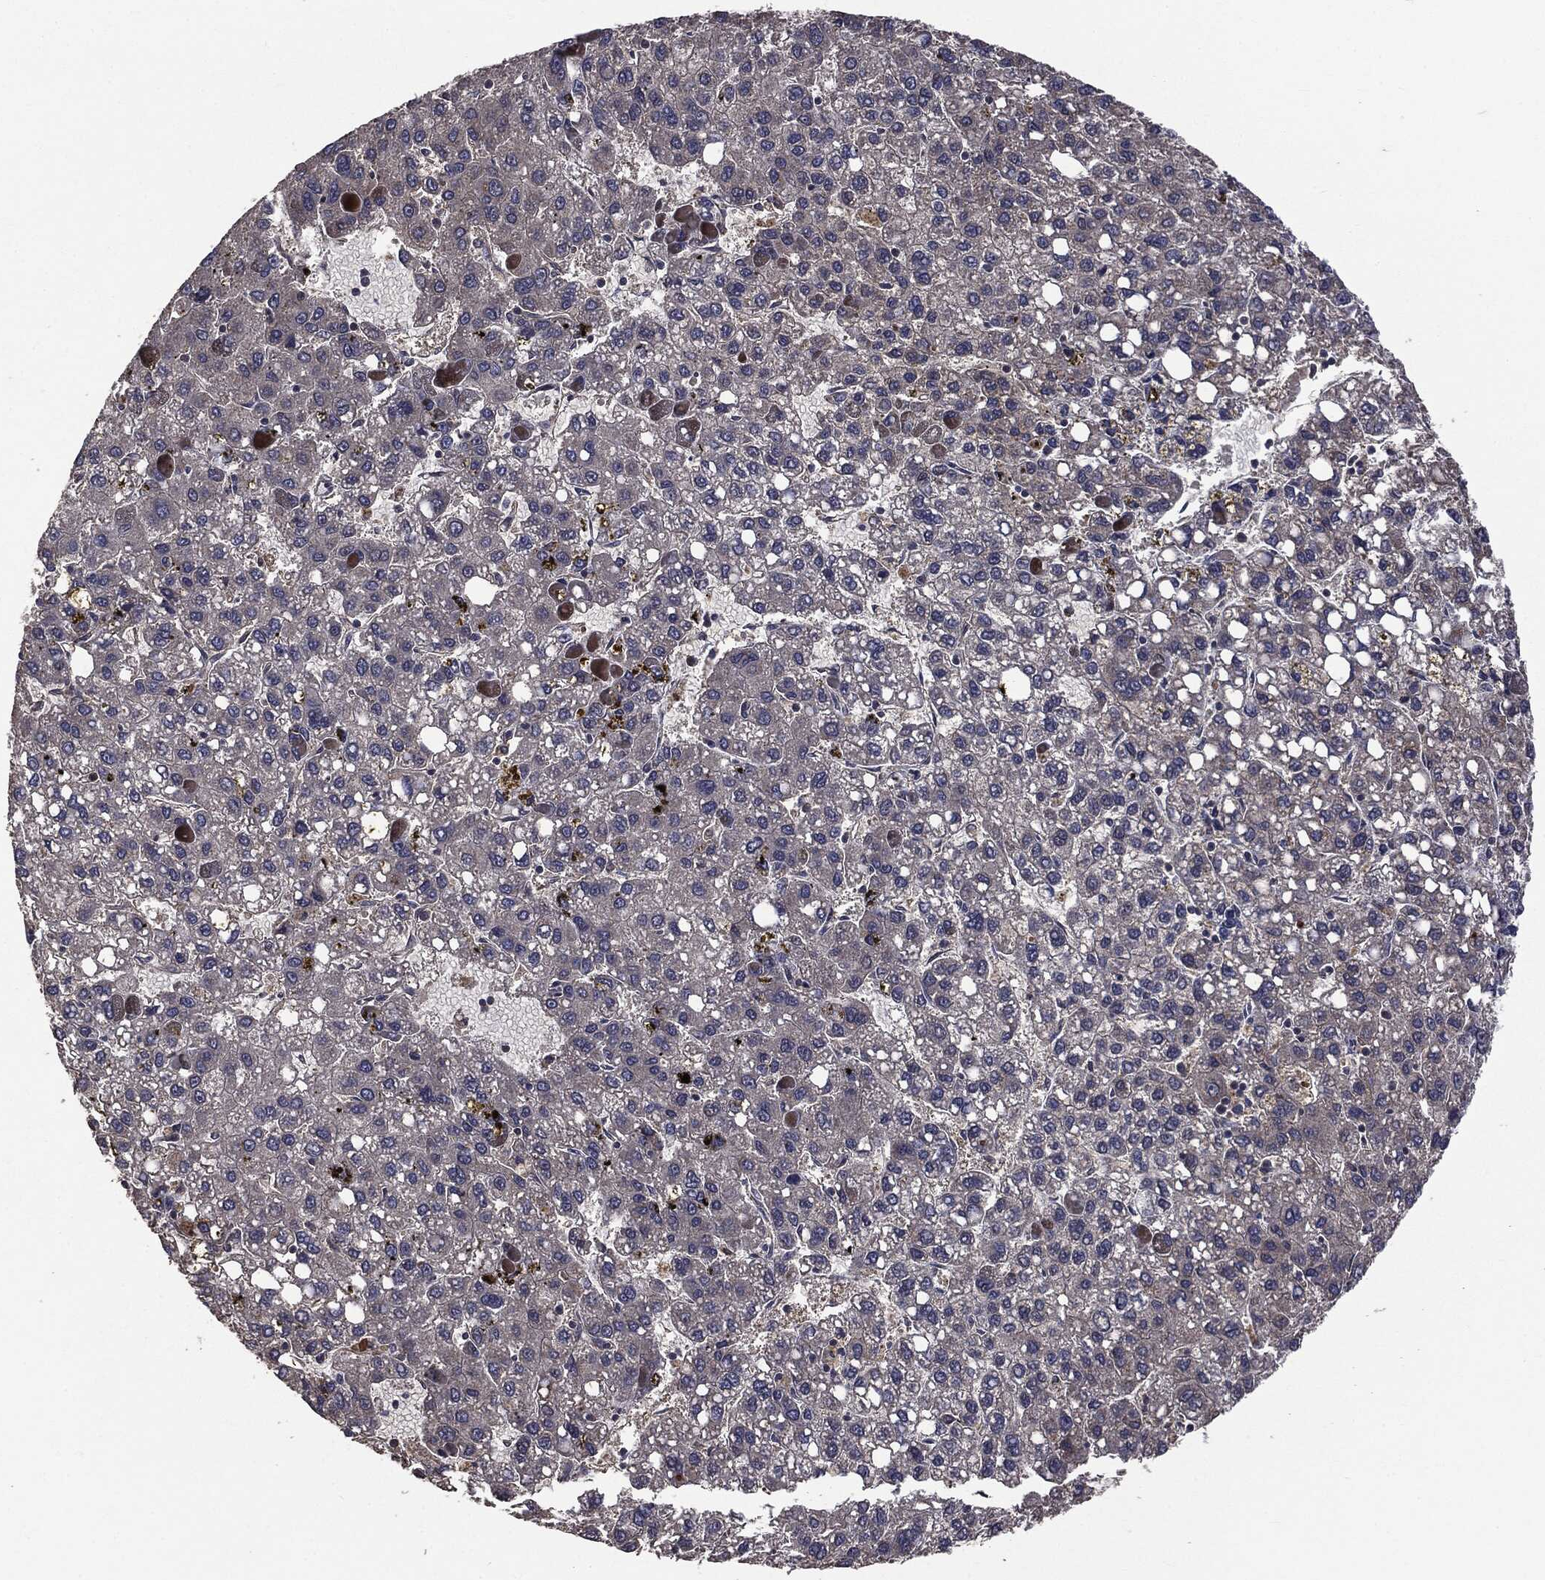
{"staining": {"intensity": "negative", "quantity": "none", "location": "none"}, "tissue": "liver cancer", "cell_type": "Tumor cells", "image_type": "cancer", "snomed": [{"axis": "morphology", "description": "Carcinoma, Hepatocellular, NOS"}, {"axis": "topography", "description": "Liver"}], "caption": "A histopathology image of hepatocellular carcinoma (liver) stained for a protein exhibits no brown staining in tumor cells.", "gene": "MTOR", "patient": {"sex": "female", "age": 82}}